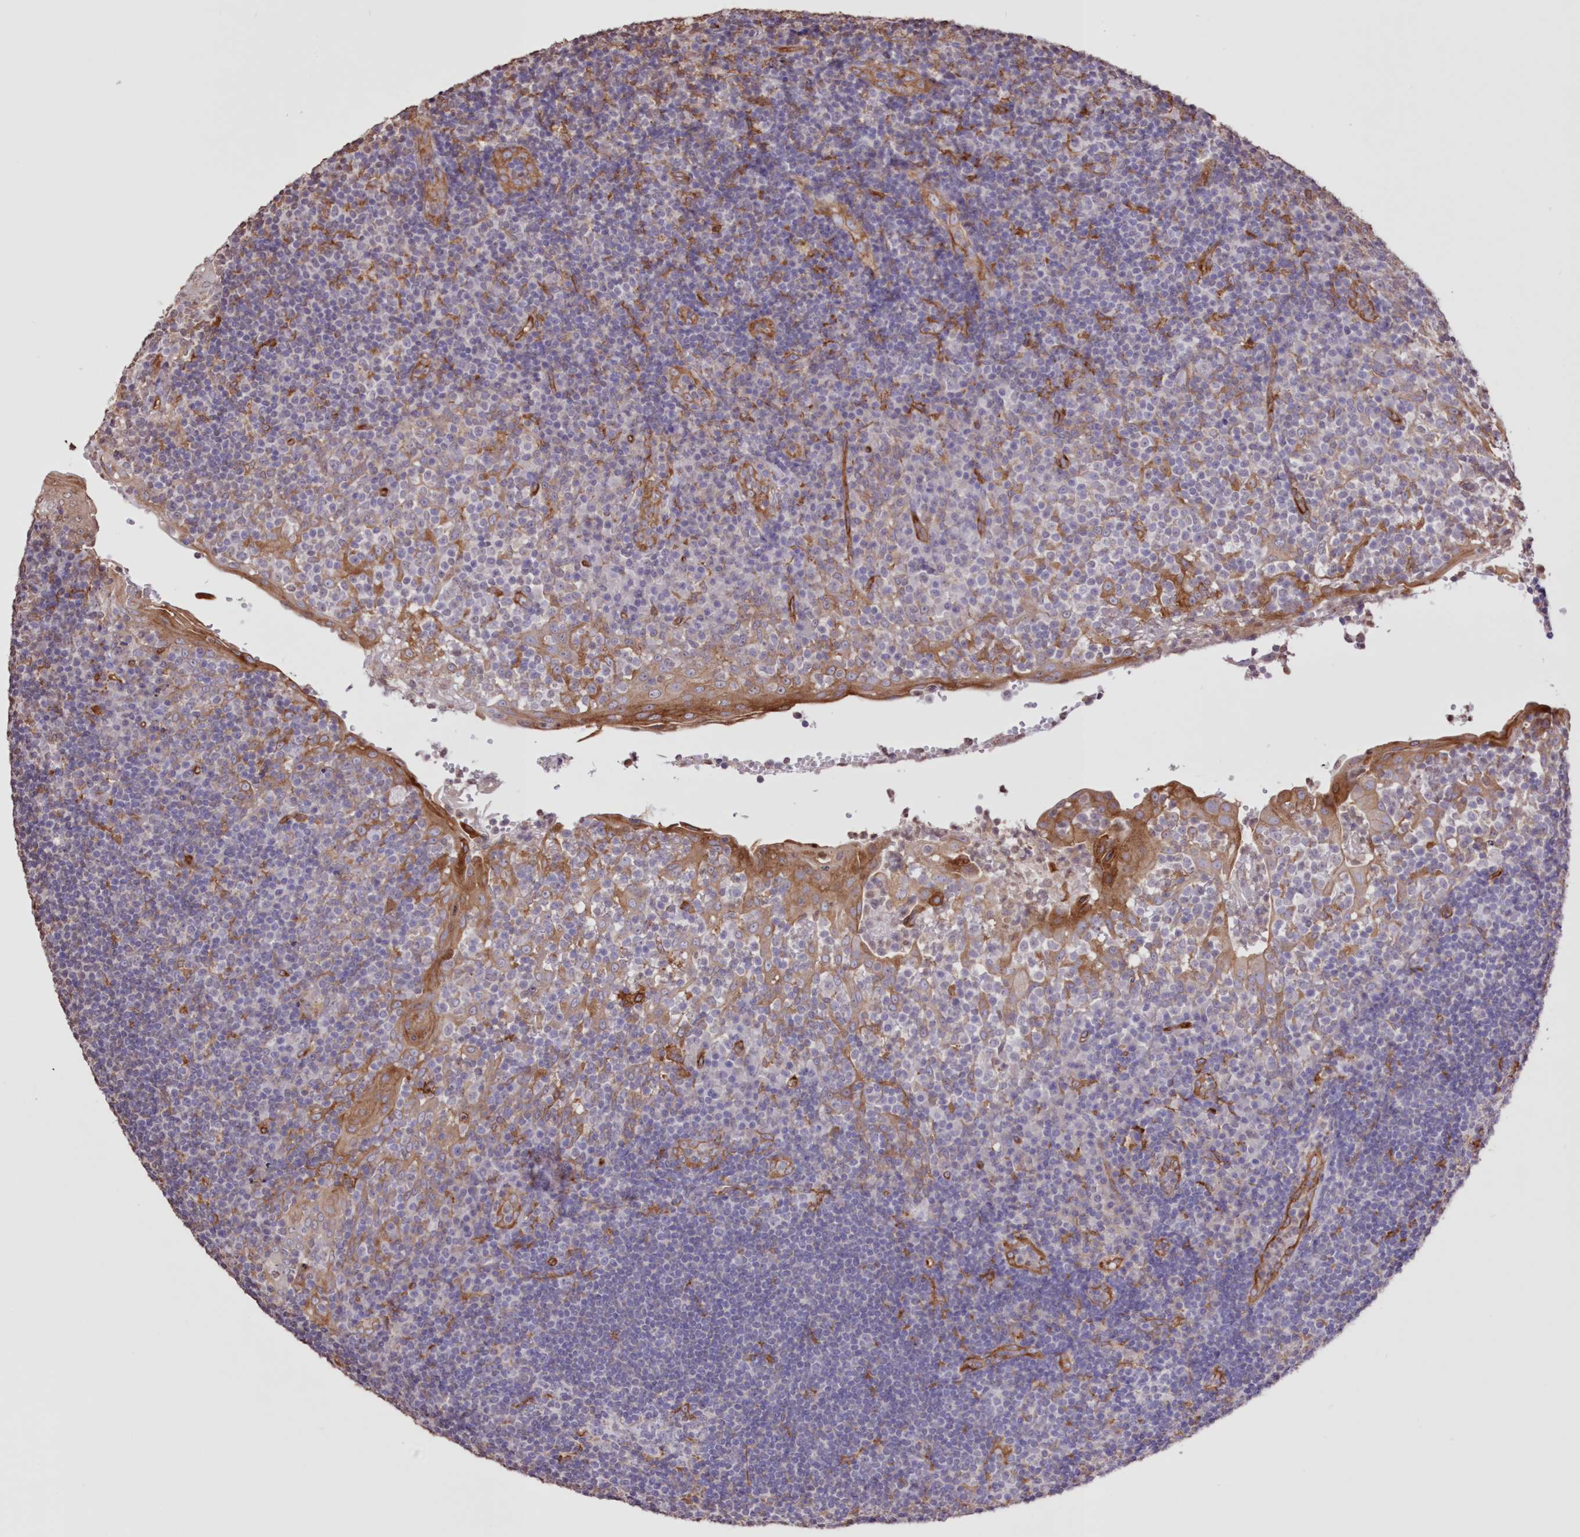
{"staining": {"intensity": "moderate", "quantity": "<25%", "location": "cytoplasmic/membranous"}, "tissue": "tonsil", "cell_type": "Germinal center cells", "image_type": "normal", "snomed": [{"axis": "morphology", "description": "Normal tissue, NOS"}, {"axis": "topography", "description": "Tonsil"}], "caption": "A brown stain shows moderate cytoplasmic/membranous staining of a protein in germinal center cells of unremarkable tonsil. (DAB IHC with brightfield microscopy, high magnification).", "gene": "FCHO2", "patient": {"sex": "female", "age": 40}}